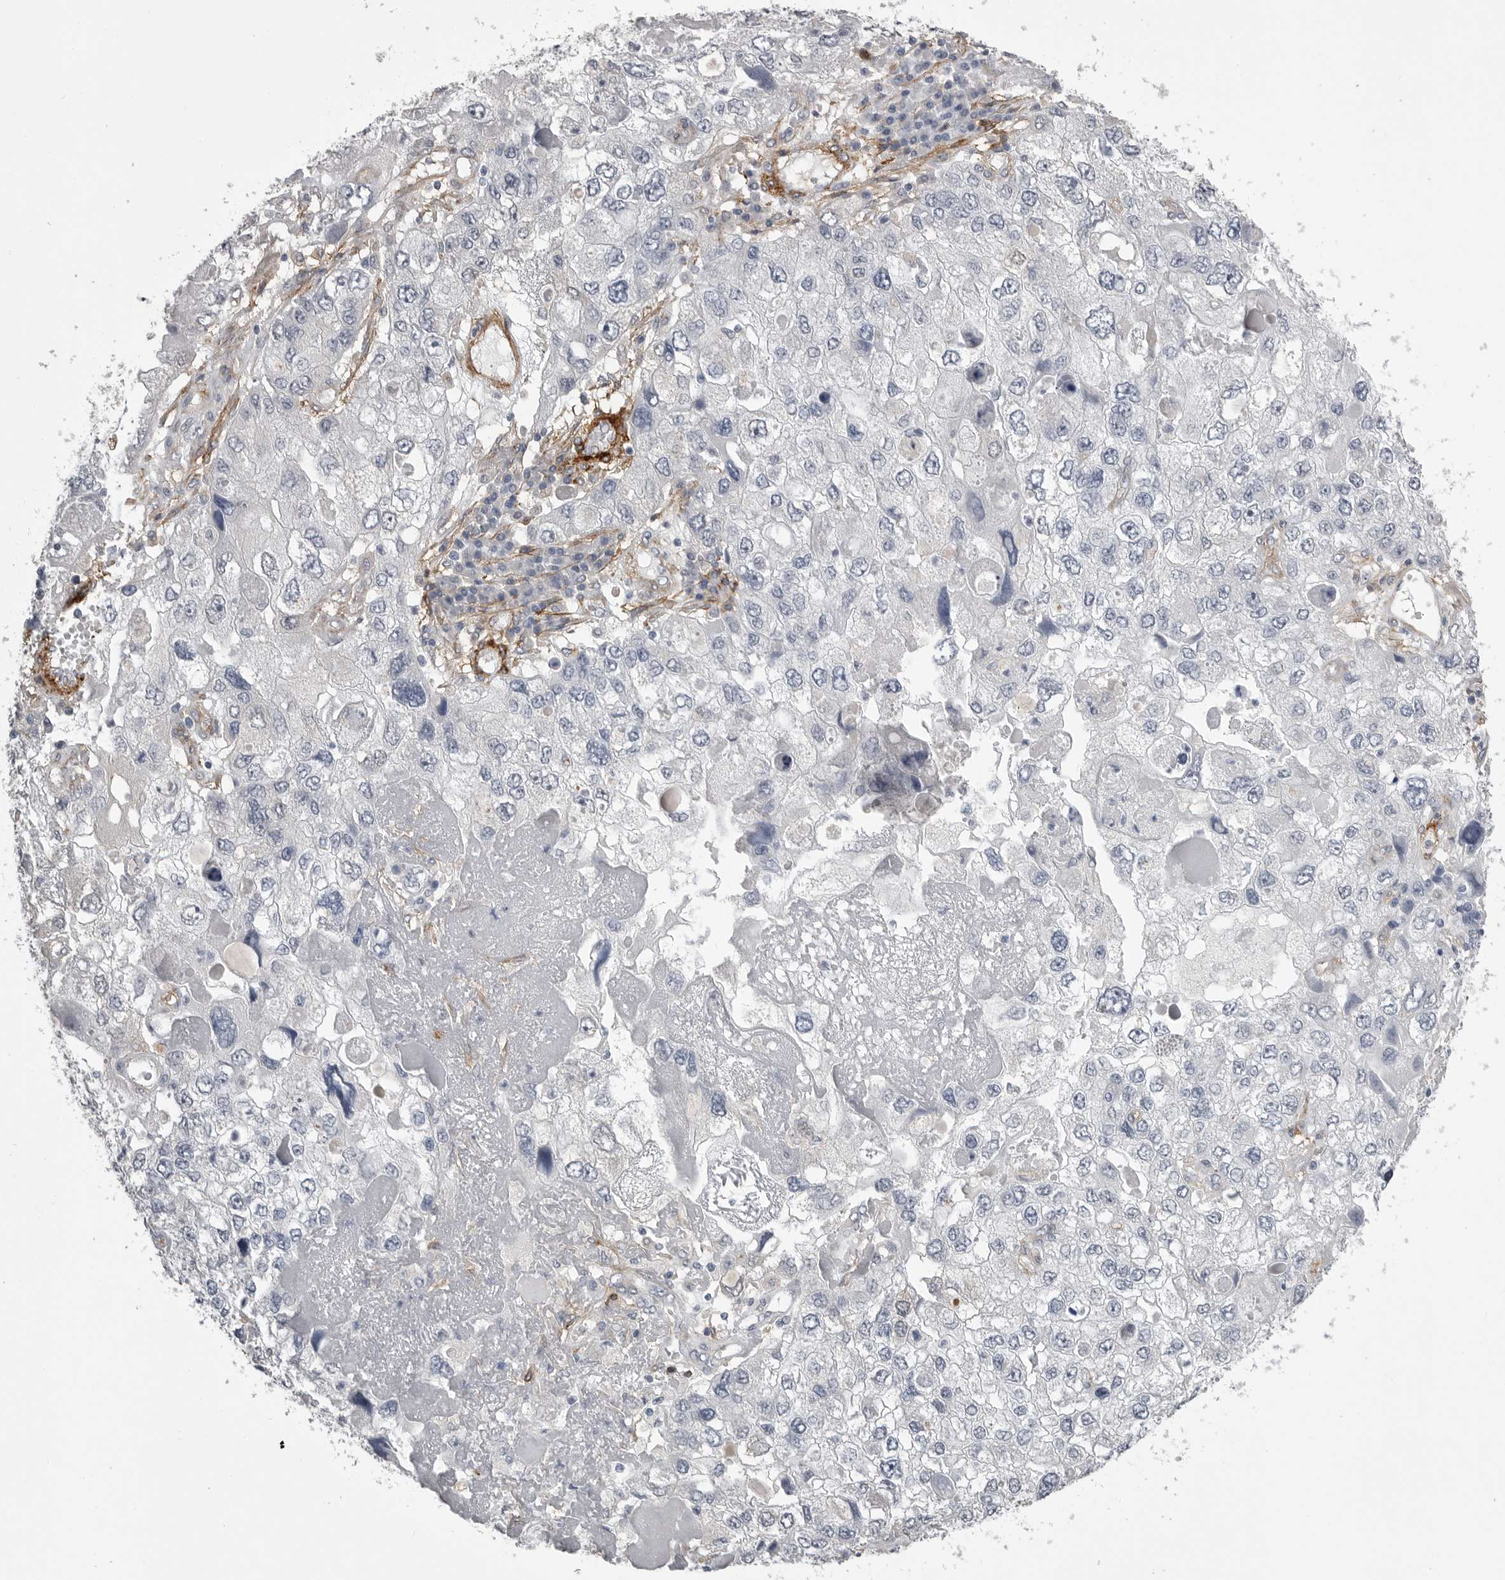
{"staining": {"intensity": "negative", "quantity": "none", "location": "none"}, "tissue": "endometrial cancer", "cell_type": "Tumor cells", "image_type": "cancer", "snomed": [{"axis": "morphology", "description": "Adenocarcinoma, NOS"}, {"axis": "topography", "description": "Endometrium"}], "caption": "There is no significant staining in tumor cells of endometrial cancer (adenocarcinoma).", "gene": "AOC3", "patient": {"sex": "female", "age": 49}}